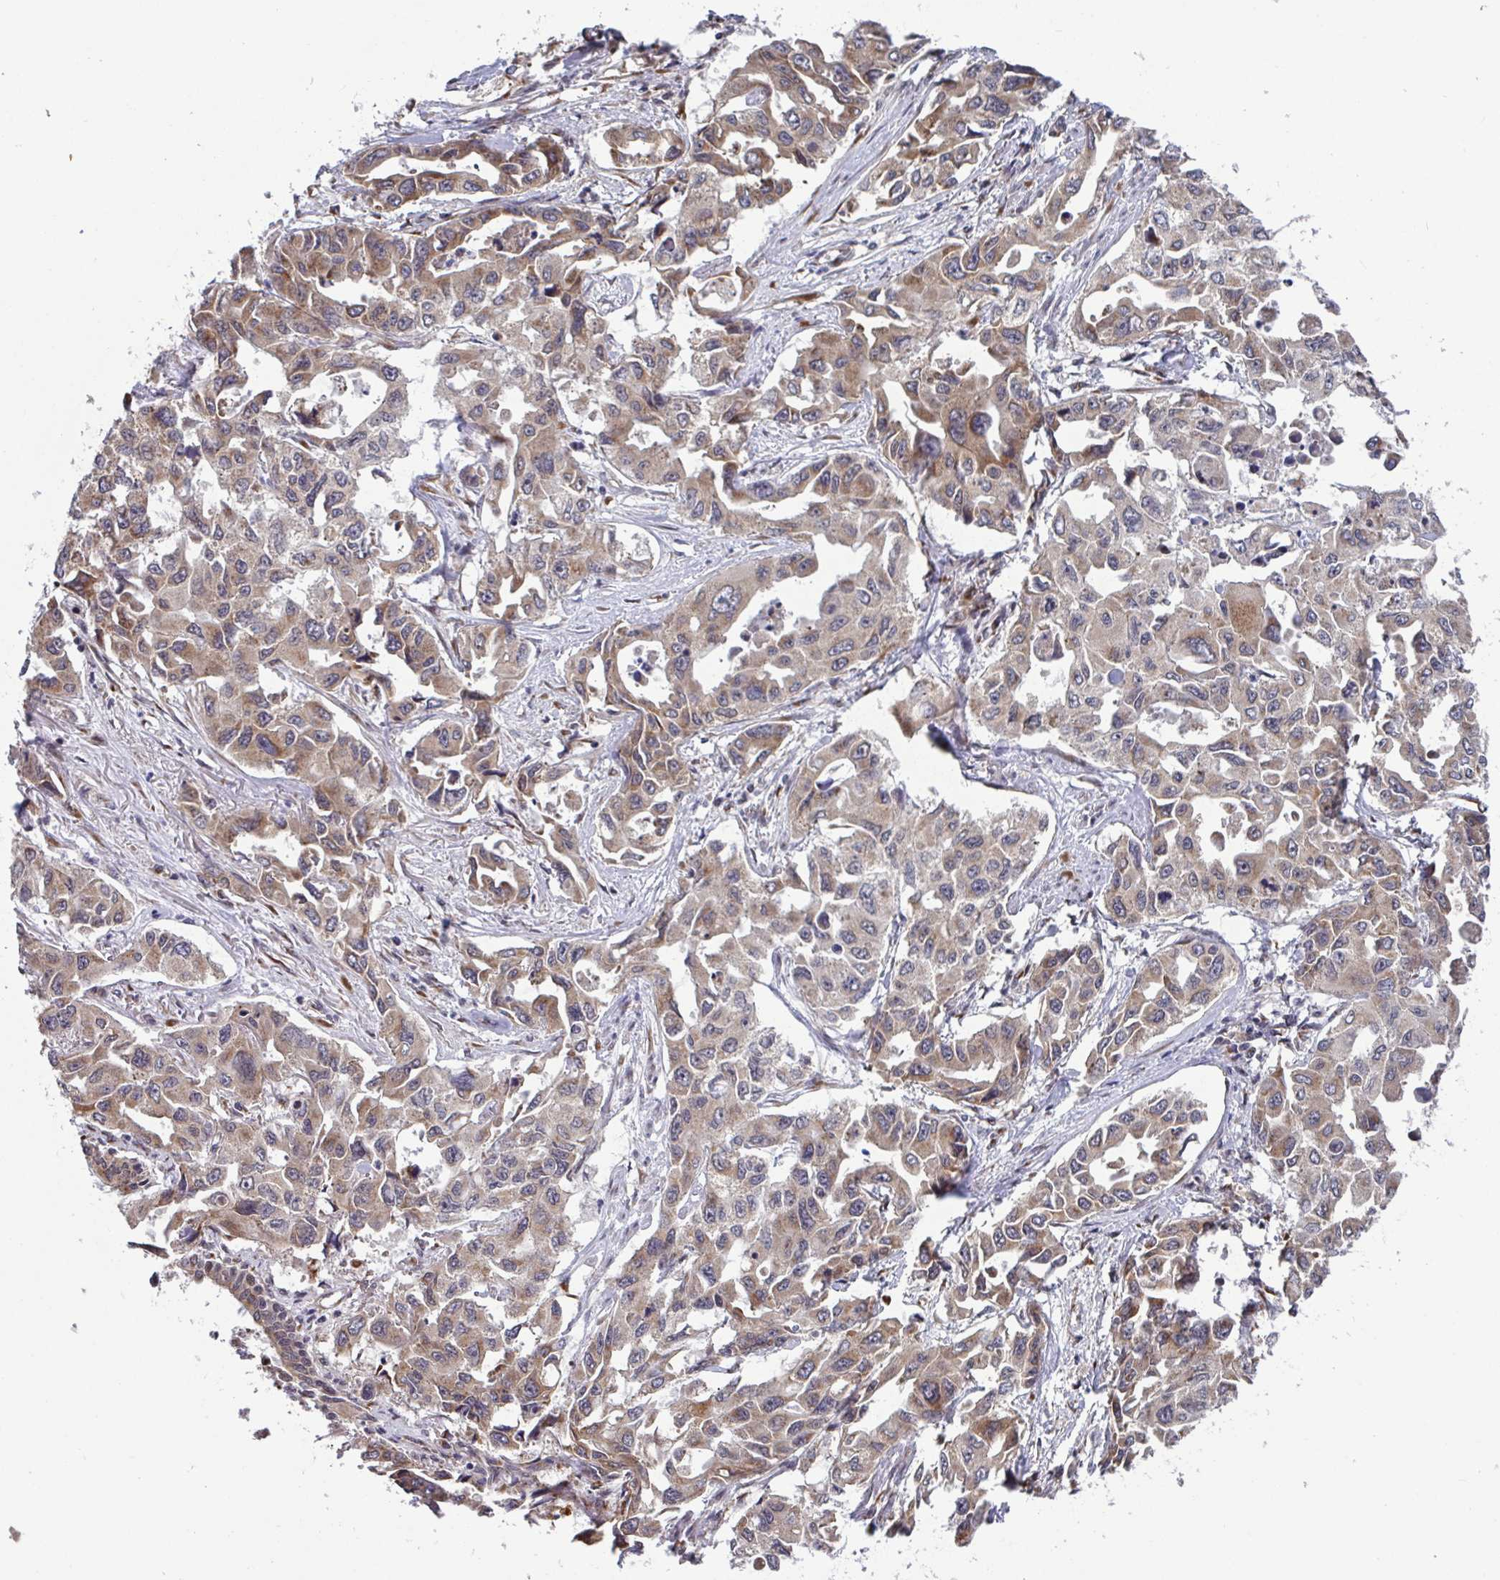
{"staining": {"intensity": "weak", "quantity": ">75%", "location": "cytoplasmic/membranous"}, "tissue": "lung cancer", "cell_type": "Tumor cells", "image_type": "cancer", "snomed": [{"axis": "morphology", "description": "Adenocarcinoma, NOS"}, {"axis": "topography", "description": "Lung"}], "caption": "Lung cancer tissue shows weak cytoplasmic/membranous positivity in approximately >75% of tumor cells, visualized by immunohistochemistry.", "gene": "ATP5MJ", "patient": {"sex": "male", "age": 64}}